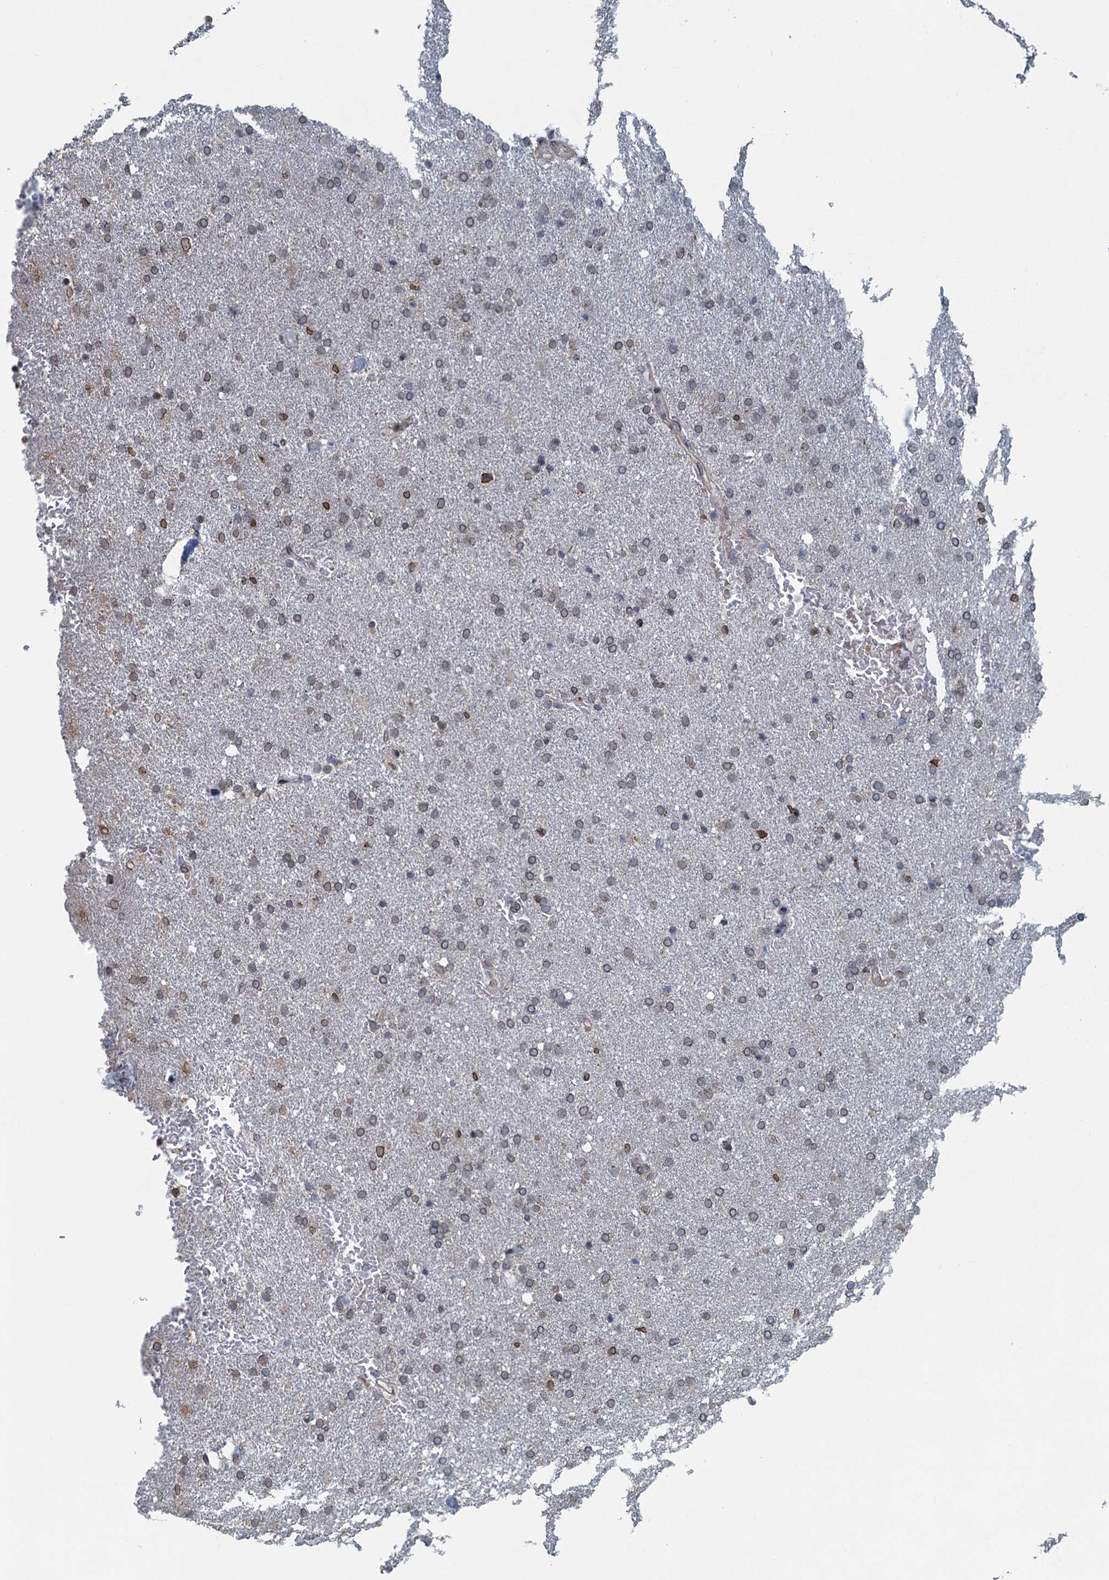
{"staining": {"intensity": "weak", "quantity": ">75%", "location": "cytoplasmic/membranous,nuclear"}, "tissue": "glioma", "cell_type": "Tumor cells", "image_type": "cancer", "snomed": [{"axis": "morphology", "description": "Glioma, malignant, High grade"}, {"axis": "topography", "description": "Brain"}], "caption": "IHC of human high-grade glioma (malignant) demonstrates low levels of weak cytoplasmic/membranous and nuclear expression in about >75% of tumor cells.", "gene": "CCDC34", "patient": {"sex": "male", "age": 72}}